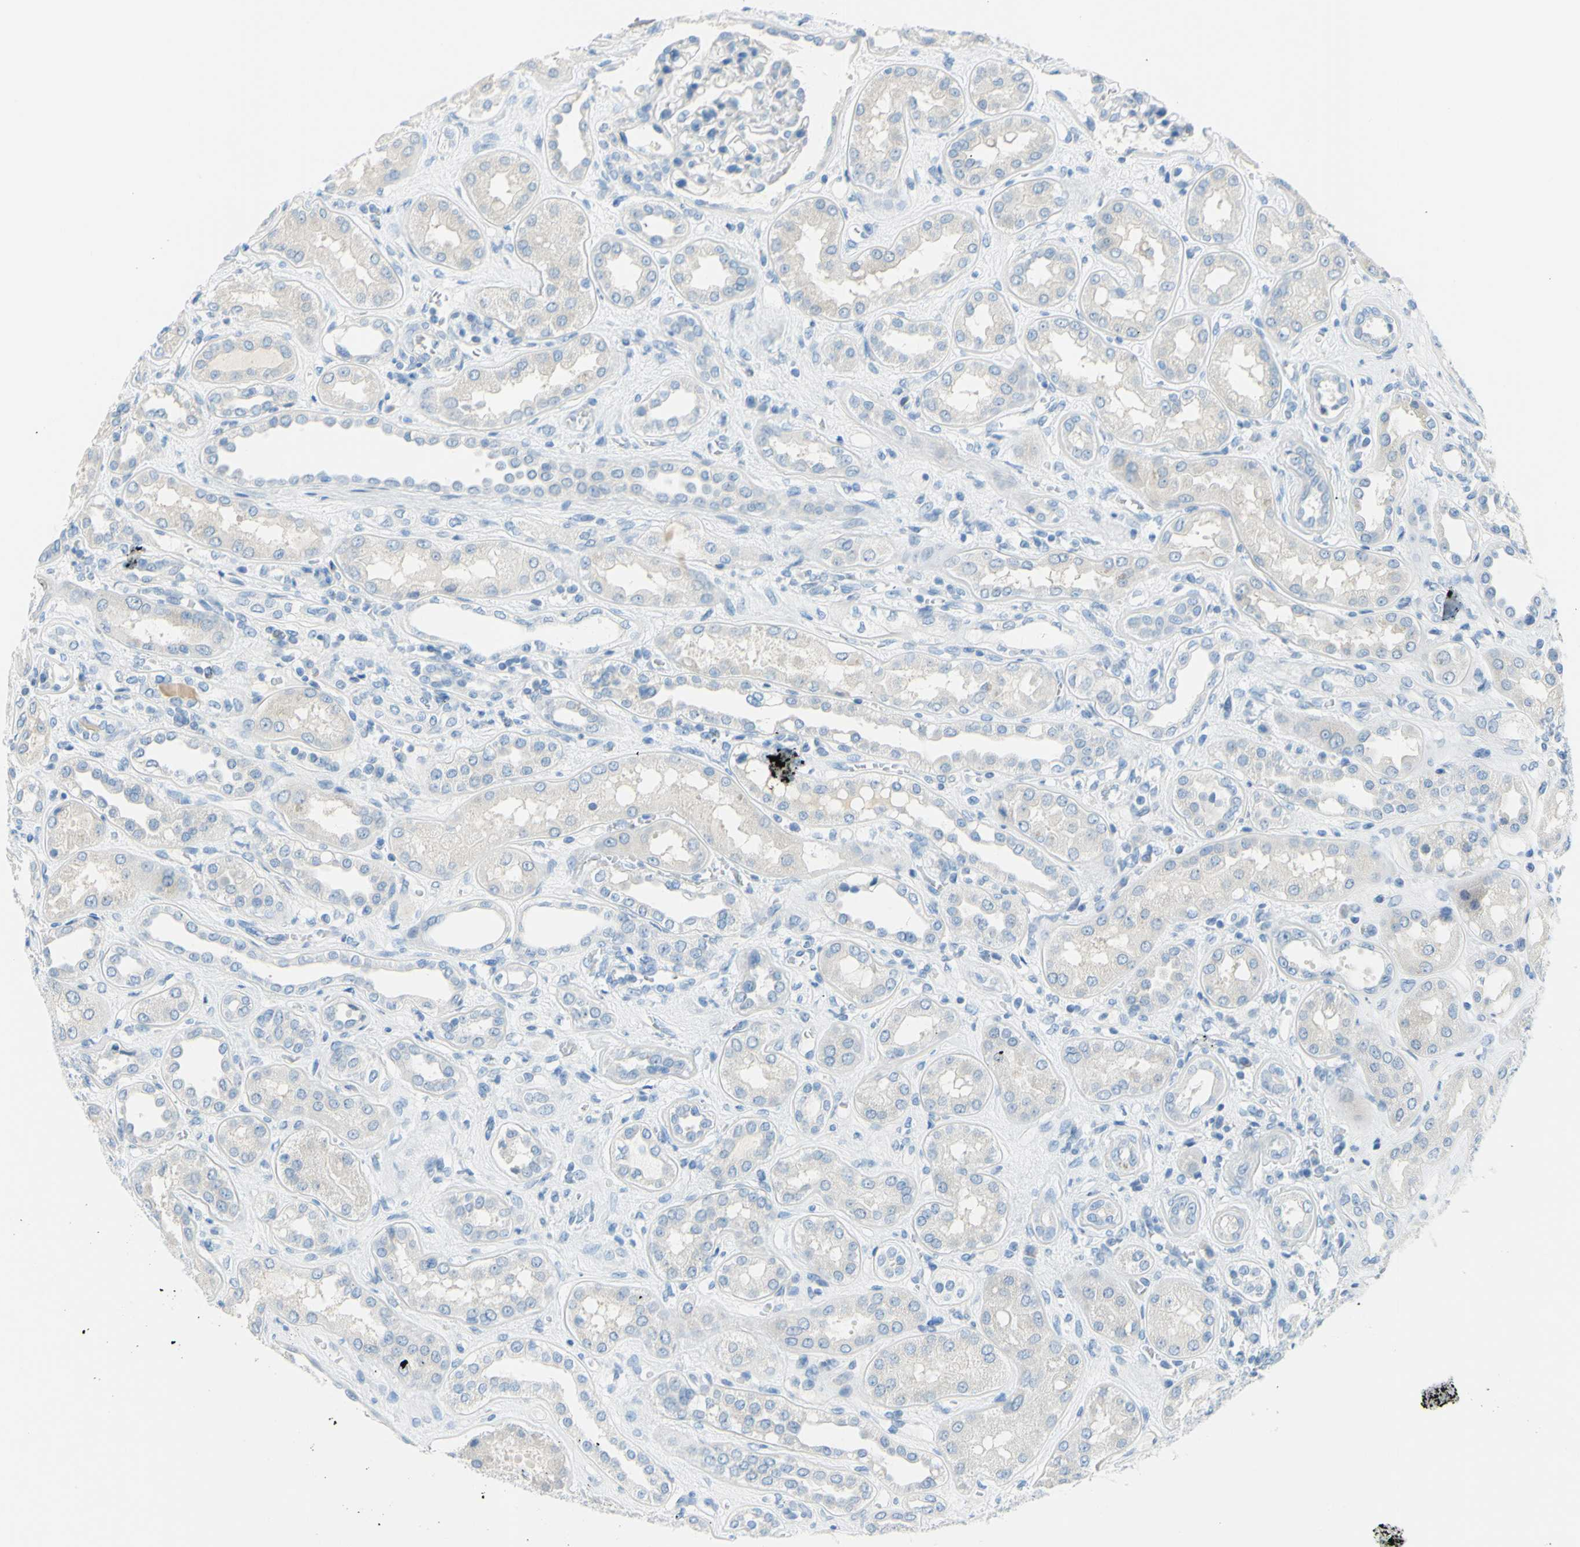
{"staining": {"intensity": "negative", "quantity": "none", "location": "none"}, "tissue": "kidney", "cell_type": "Cells in glomeruli", "image_type": "normal", "snomed": [{"axis": "morphology", "description": "Normal tissue, NOS"}, {"axis": "topography", "description": "Kidney"}], "caption": "A high-resolution photomicrograph shows immunohistochemistry (IHC) staining of normal kidney, which displays no significant expression in cells in glomeruli. The staining is performed using DAB (3,3'-diaminobenzidine) brown chromogen with nuclei counter-stained in using hematoxylin.", "gene": "DCT", "patient": {"sex": "male", "age": 59}}